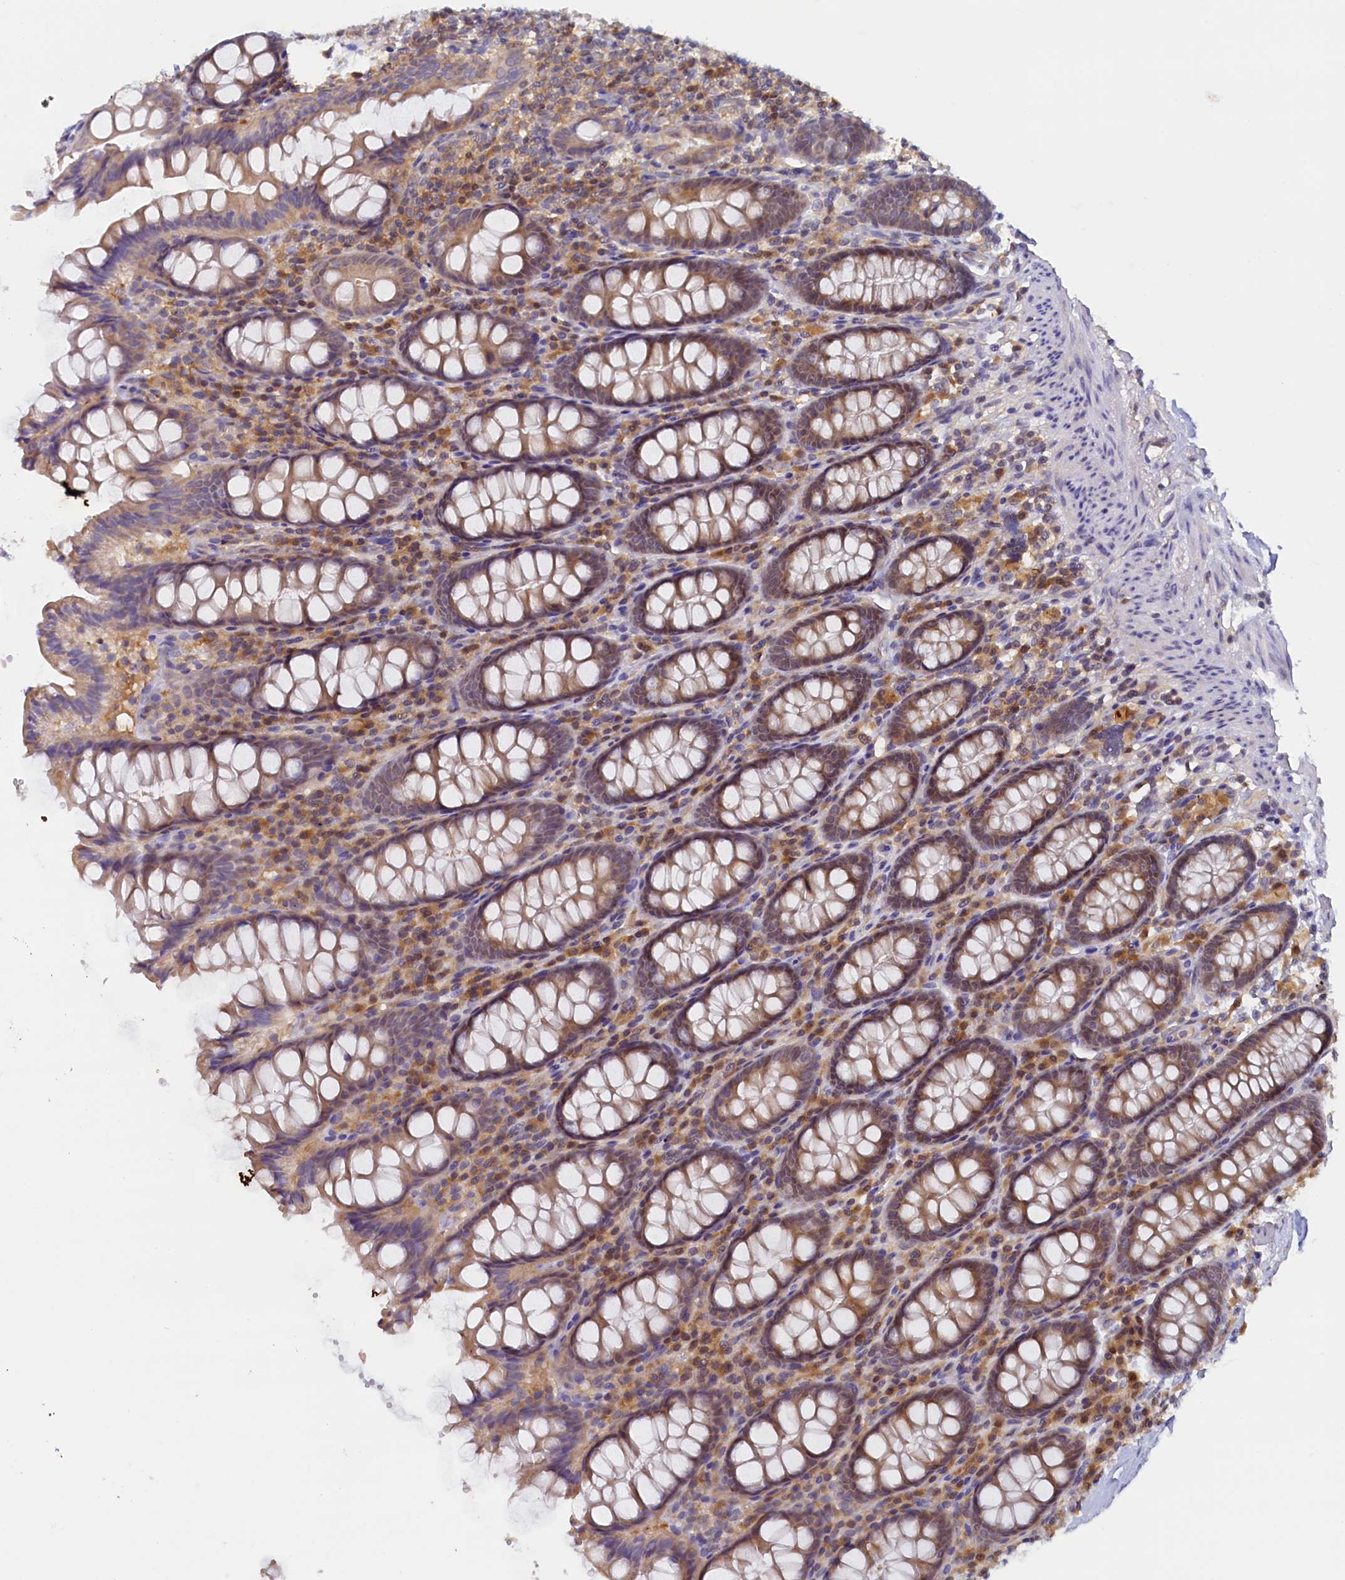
{"staining": {"intensity": "weak", "quantity": ">75%", "location": "cytoplasmic/membranous,nuclear"}, "tissue": "colon", "cell_type": "Endothelial cells", "image_type": "normal", "snomed": [{"axis": "morphology", "description": "Normal tissue, NOS"}, {"axis": "topography", "description": "Colon"}], "caption": "Protein staining by immunohistochemistry exhibits weak cytoplasmic/membranous,nuclear positivity in approximately >75% of endothelial cells in benign colon. The protein of interest is stained brown, and the nuclei are stained in blue (DAB (3,3'-diaminobenzidine) IHC with brightfield microscopy, high magnification).", "gene": "PAAF1", "patient": {"sex": "female", "age": 79}}